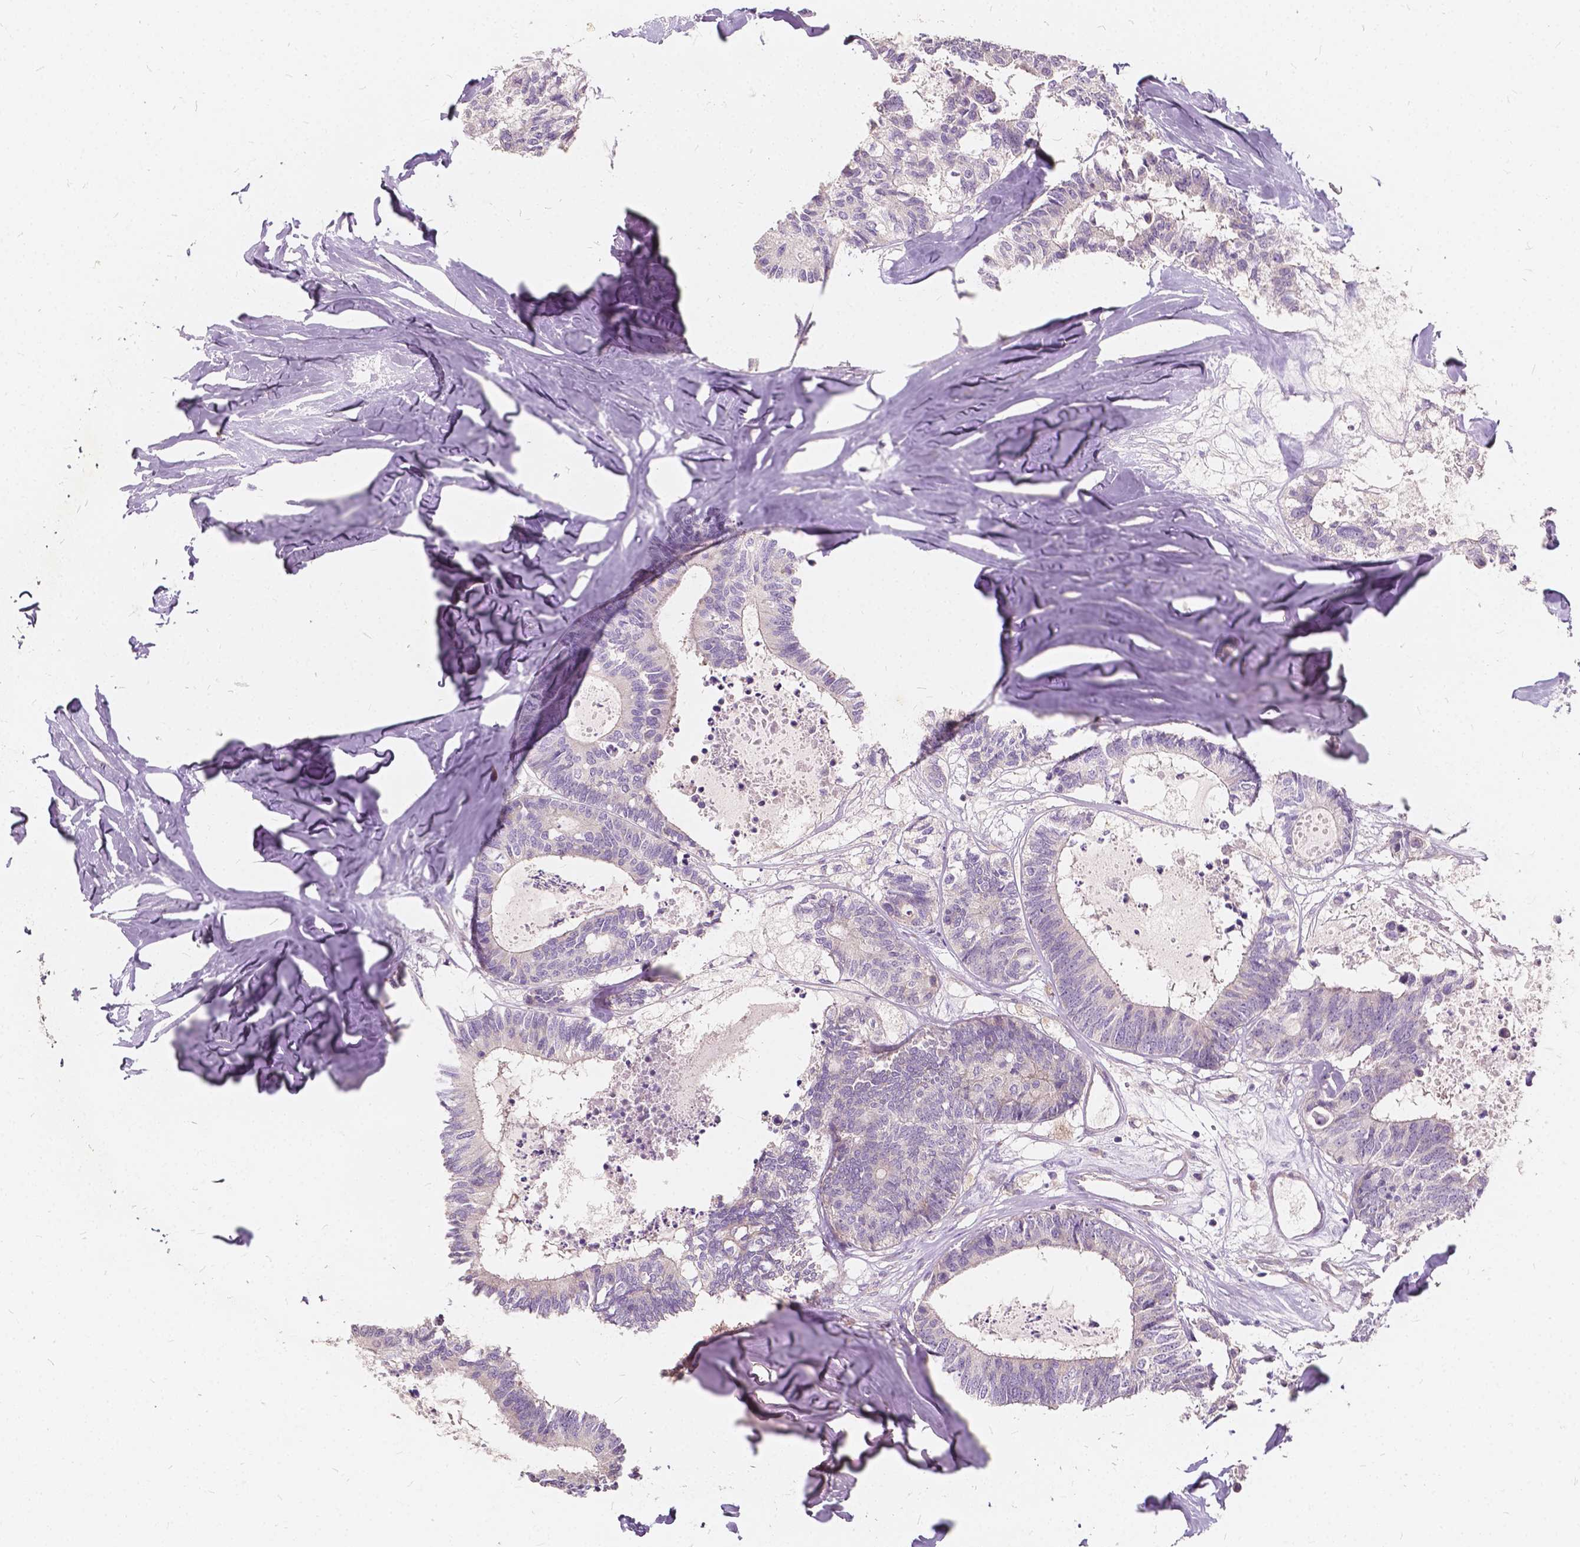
{"staining": {"intensity": "negative", "quantity": "none", "location": "none"}, "tissue": "colorectal cancer", "cell_type": "Tumor cells", "image_type": "cancer", "snomed": [{"axis": "morphology", "description": "Adenocarcinoma, NOS"}, {"axis": "topography", "description": "Colon"}, {"axis": "topography", "description": "Rectum"}], "caption": "High magnification brightfield microscopy of adenocarcinoma (colorectal) stained with DAB (brown) and counterstained with hematoxylin (blue): tumor cells show no significant expression.", "gene": "SLC7A8", "patient": {"sex": "male", "age": 57}}